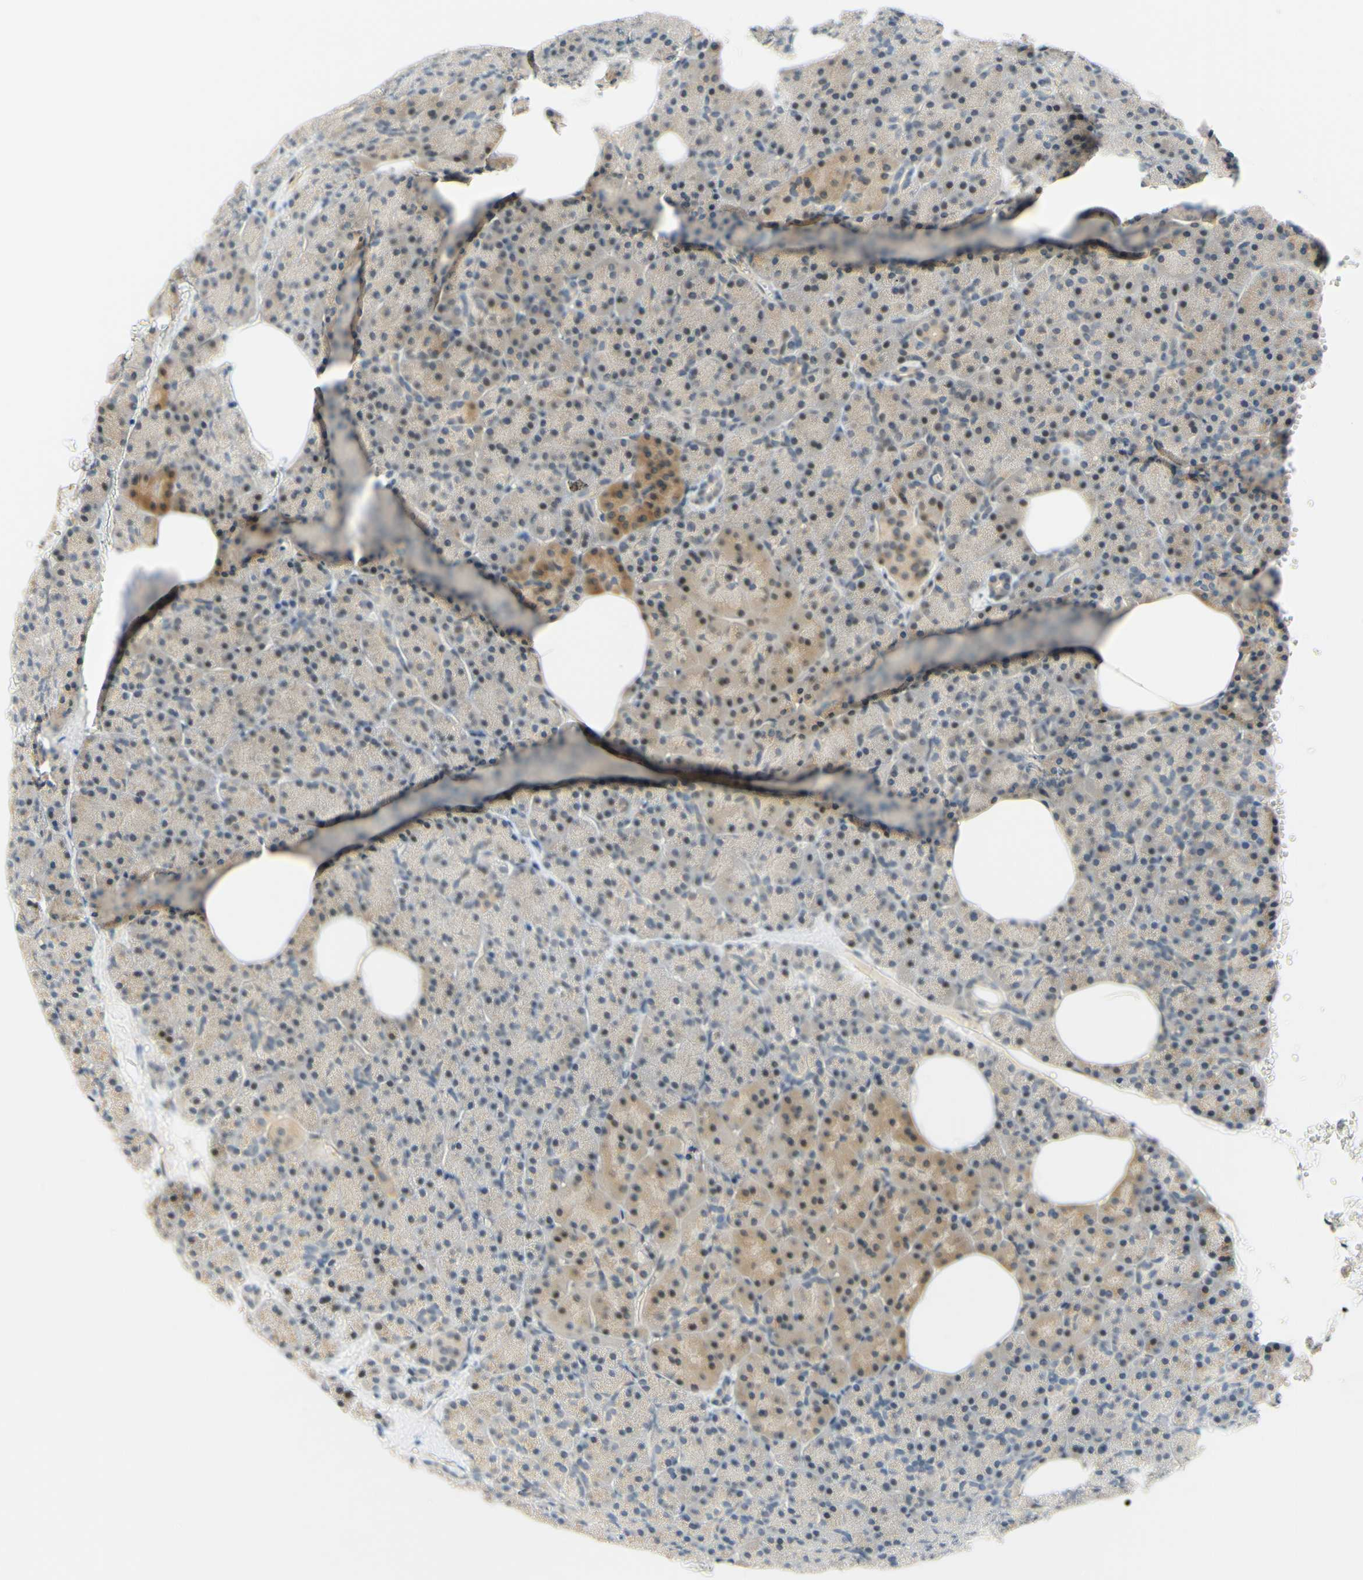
{"staining": {"intensity": "weak", "quantity": "<25%", "location": "cytoplasmic/membranous,nuclear"}, "tissue": "pancreas", "cell_type": "Exocrine glandular cells", "image_type": "normal", "snomed": [{"axis": "morphology", "description": "Normal tissue, NOS"}, {"axis": "topography", "description": "Pancreas"}], "caption": "An image of pancreas stained for a protein demonstrates no brown staining in exocrine glandular cells.", "gene": "C2CD2L", "patient": {"sex": "female", "age": 35}}